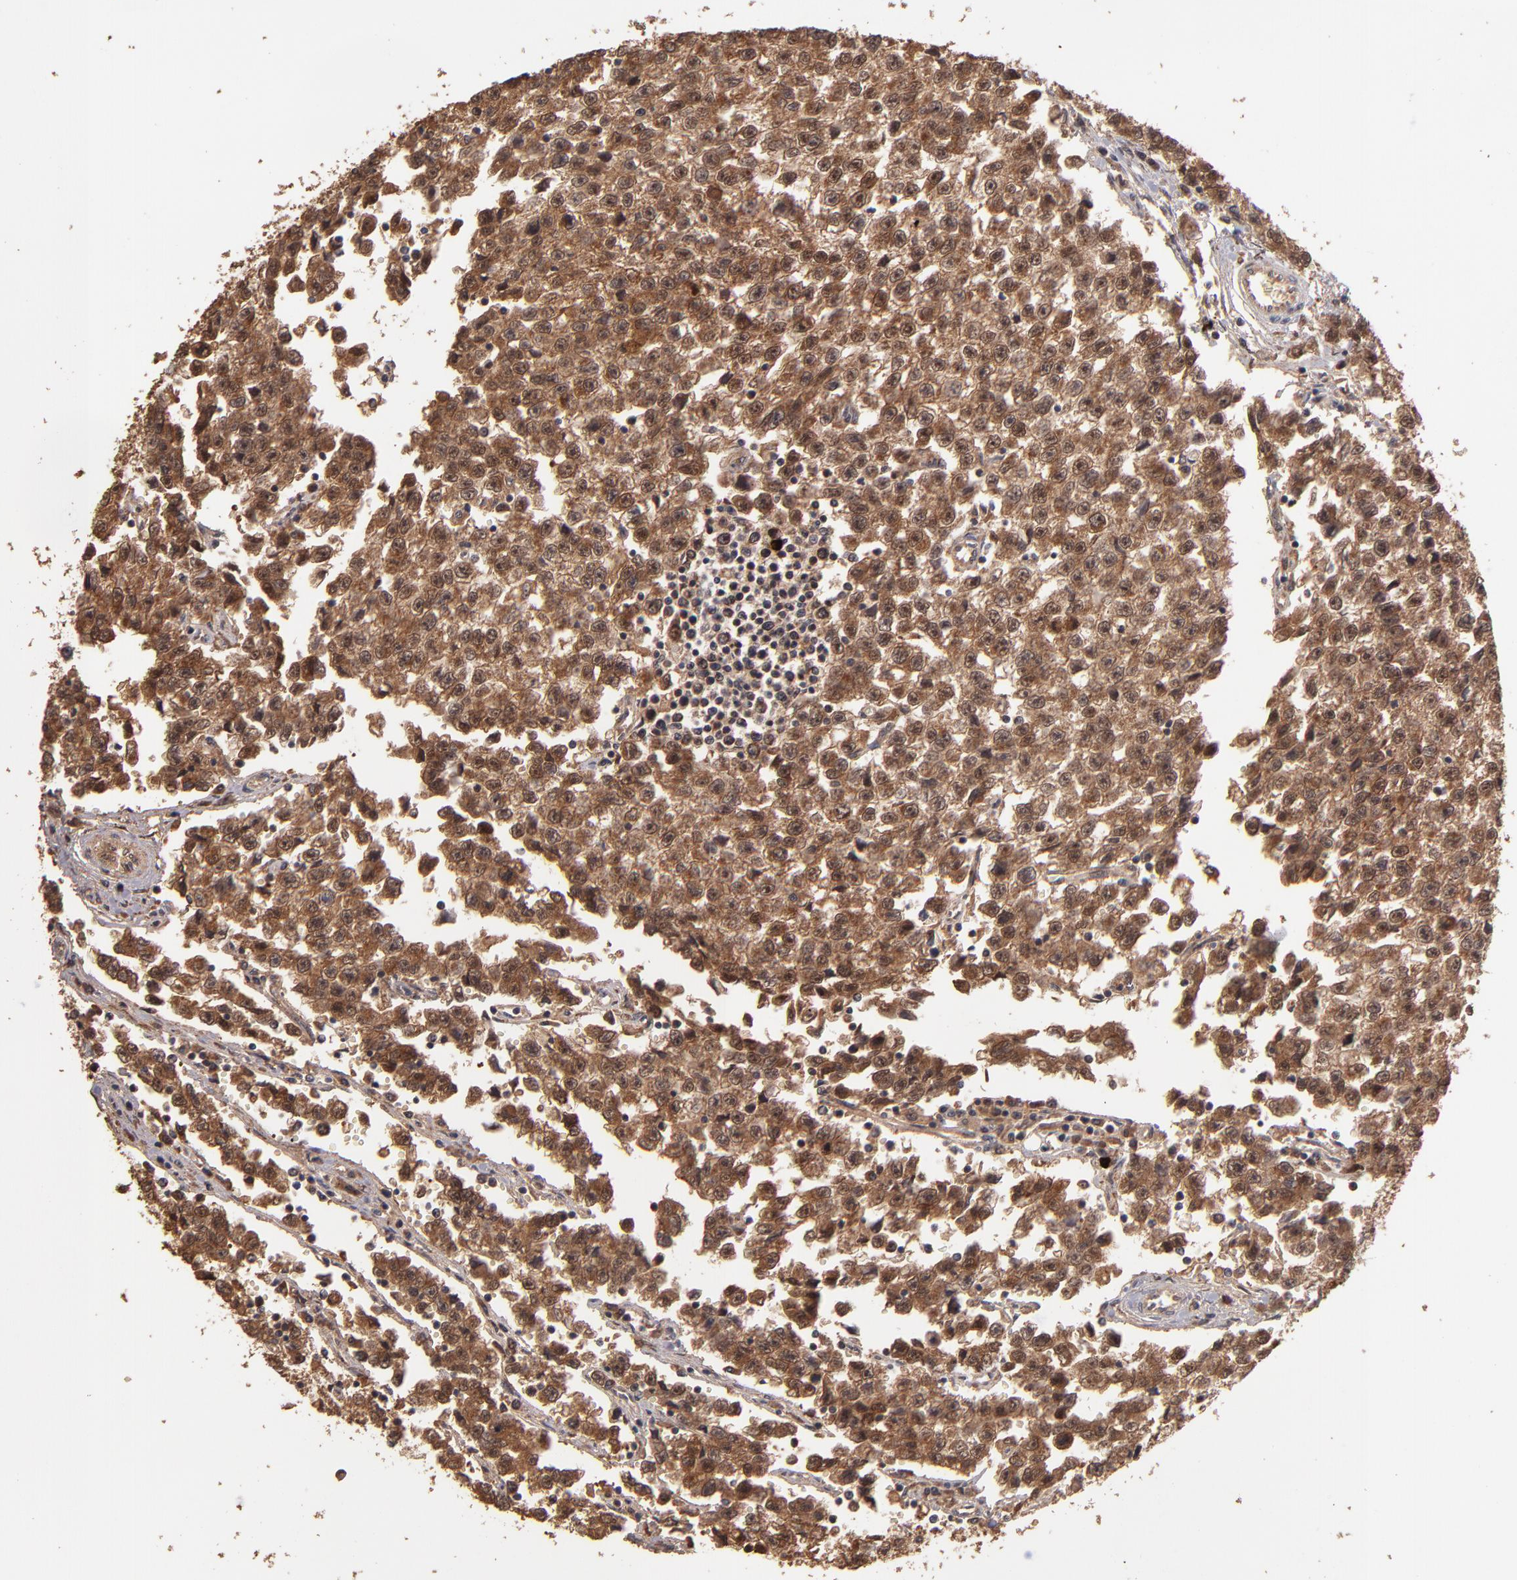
{"staining": {"intensity": "strong", "quantity": ">75%", "location": "cytoplasmic/membranous,nuclear"}, "tissue": "testis cancer", "cell_type": "Tumor cells", "image_type": "cancer", "snomed": [{"axis": "morphology", "description": "Seminoma, NOS"}, {"axis": "topography", "description": "Testis"}], "caption": "Strong cytoplasmic/membranous and nuclear staining for a protein is identified in approximately >75% of tumor cells of testis cancer (seminoma) using immunohistochemistry.", "gene": "EAPP", "patient": {"sex": "male", "age": 35}}